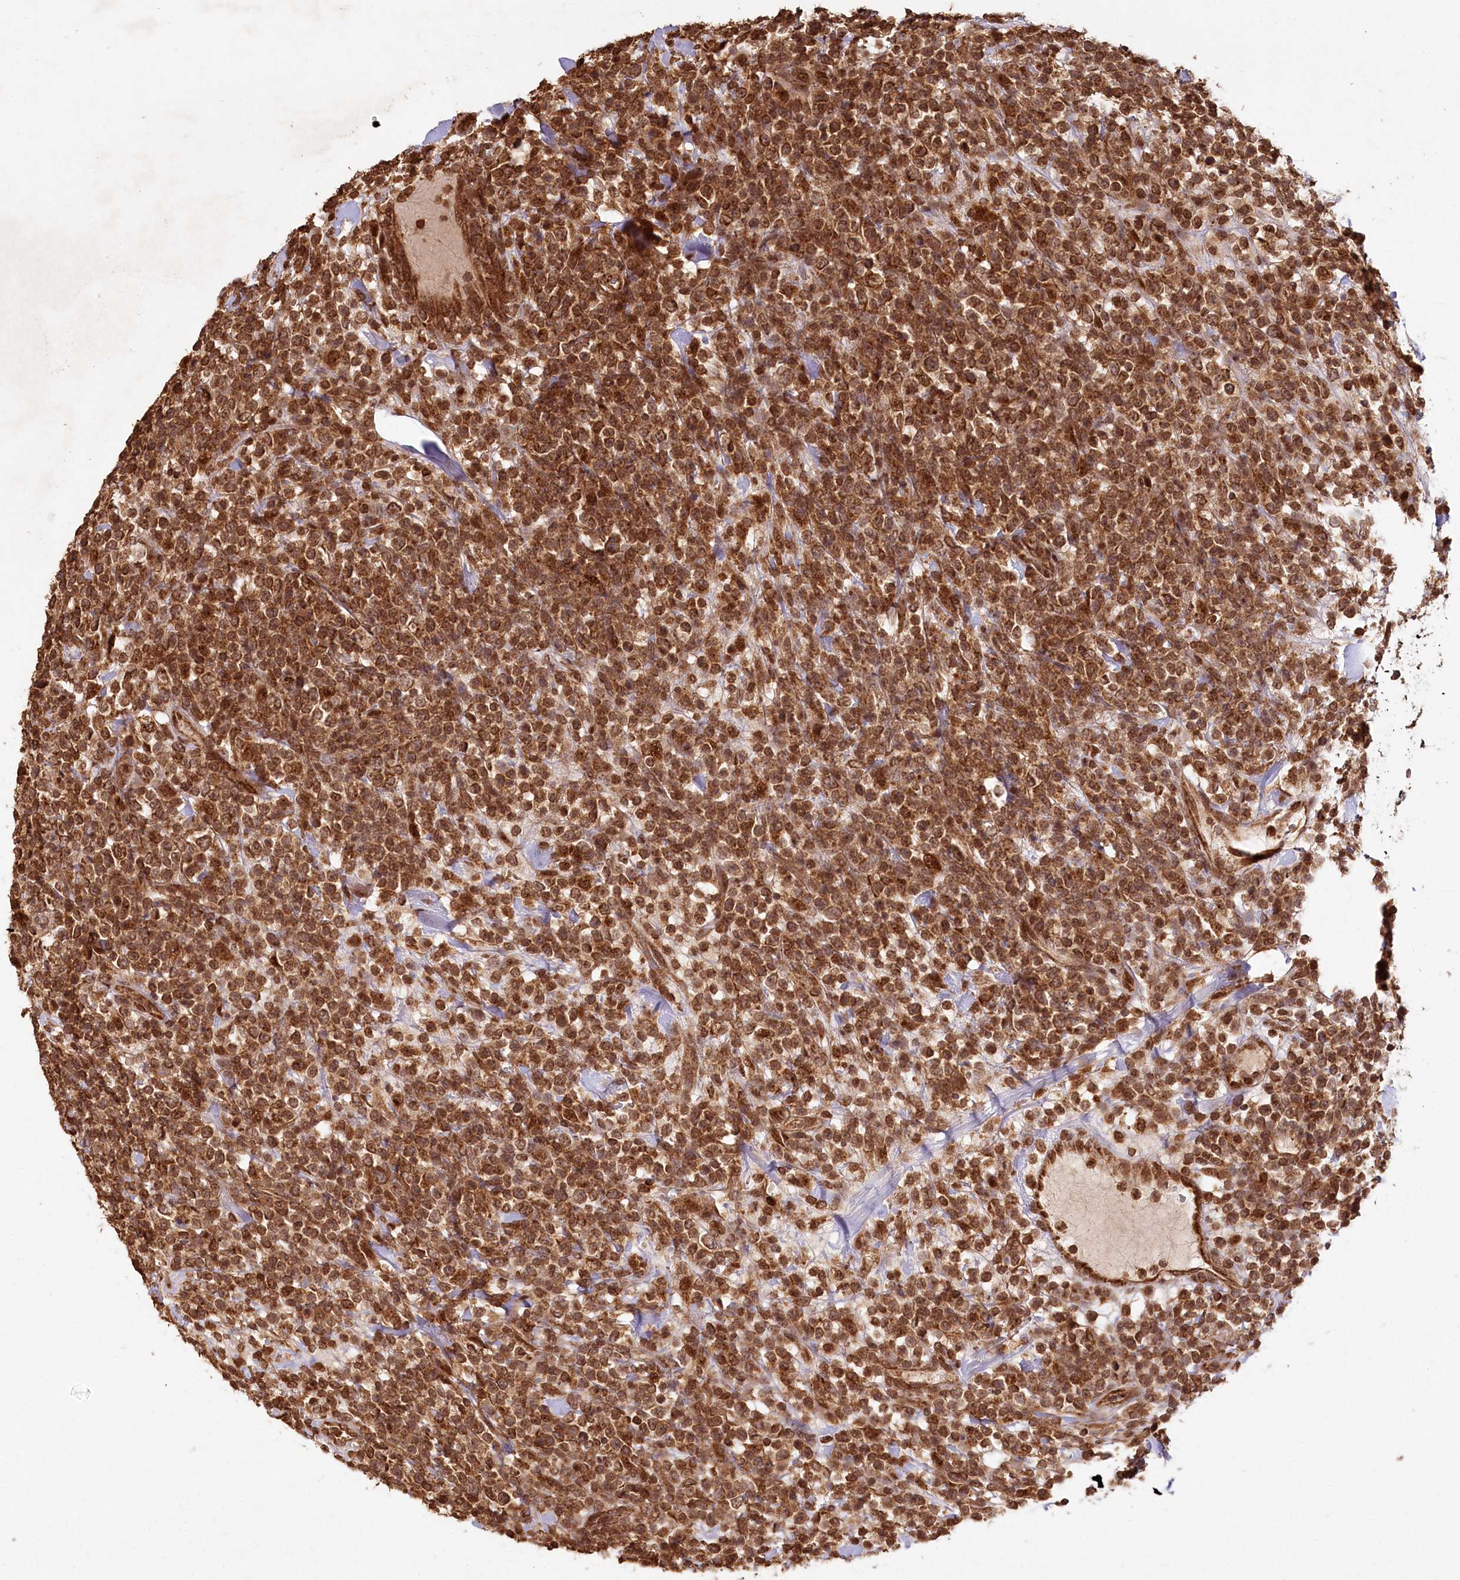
{"staining": {"intensity": "strong", "quantity": ">75%", "location": "cytoplasmic/membranous,nuclear"}, "tissue": "lymphoma", "cell_type": "Tumor cells", "image_type": "cancer", "snomed": [{"axis": "morphology", "description": "Malignant lymphoma, non-Hodgkin's type, High grade"}, {"axis": "topography", "description": "Colon"}], "caption": "A brown stain highlights strong cytoplasmic/membranous and nuclear positivity of a protein in lymphoma tumor cells.", "gene": "MICU1", "patient": {"sex": "female", "age": 53}}